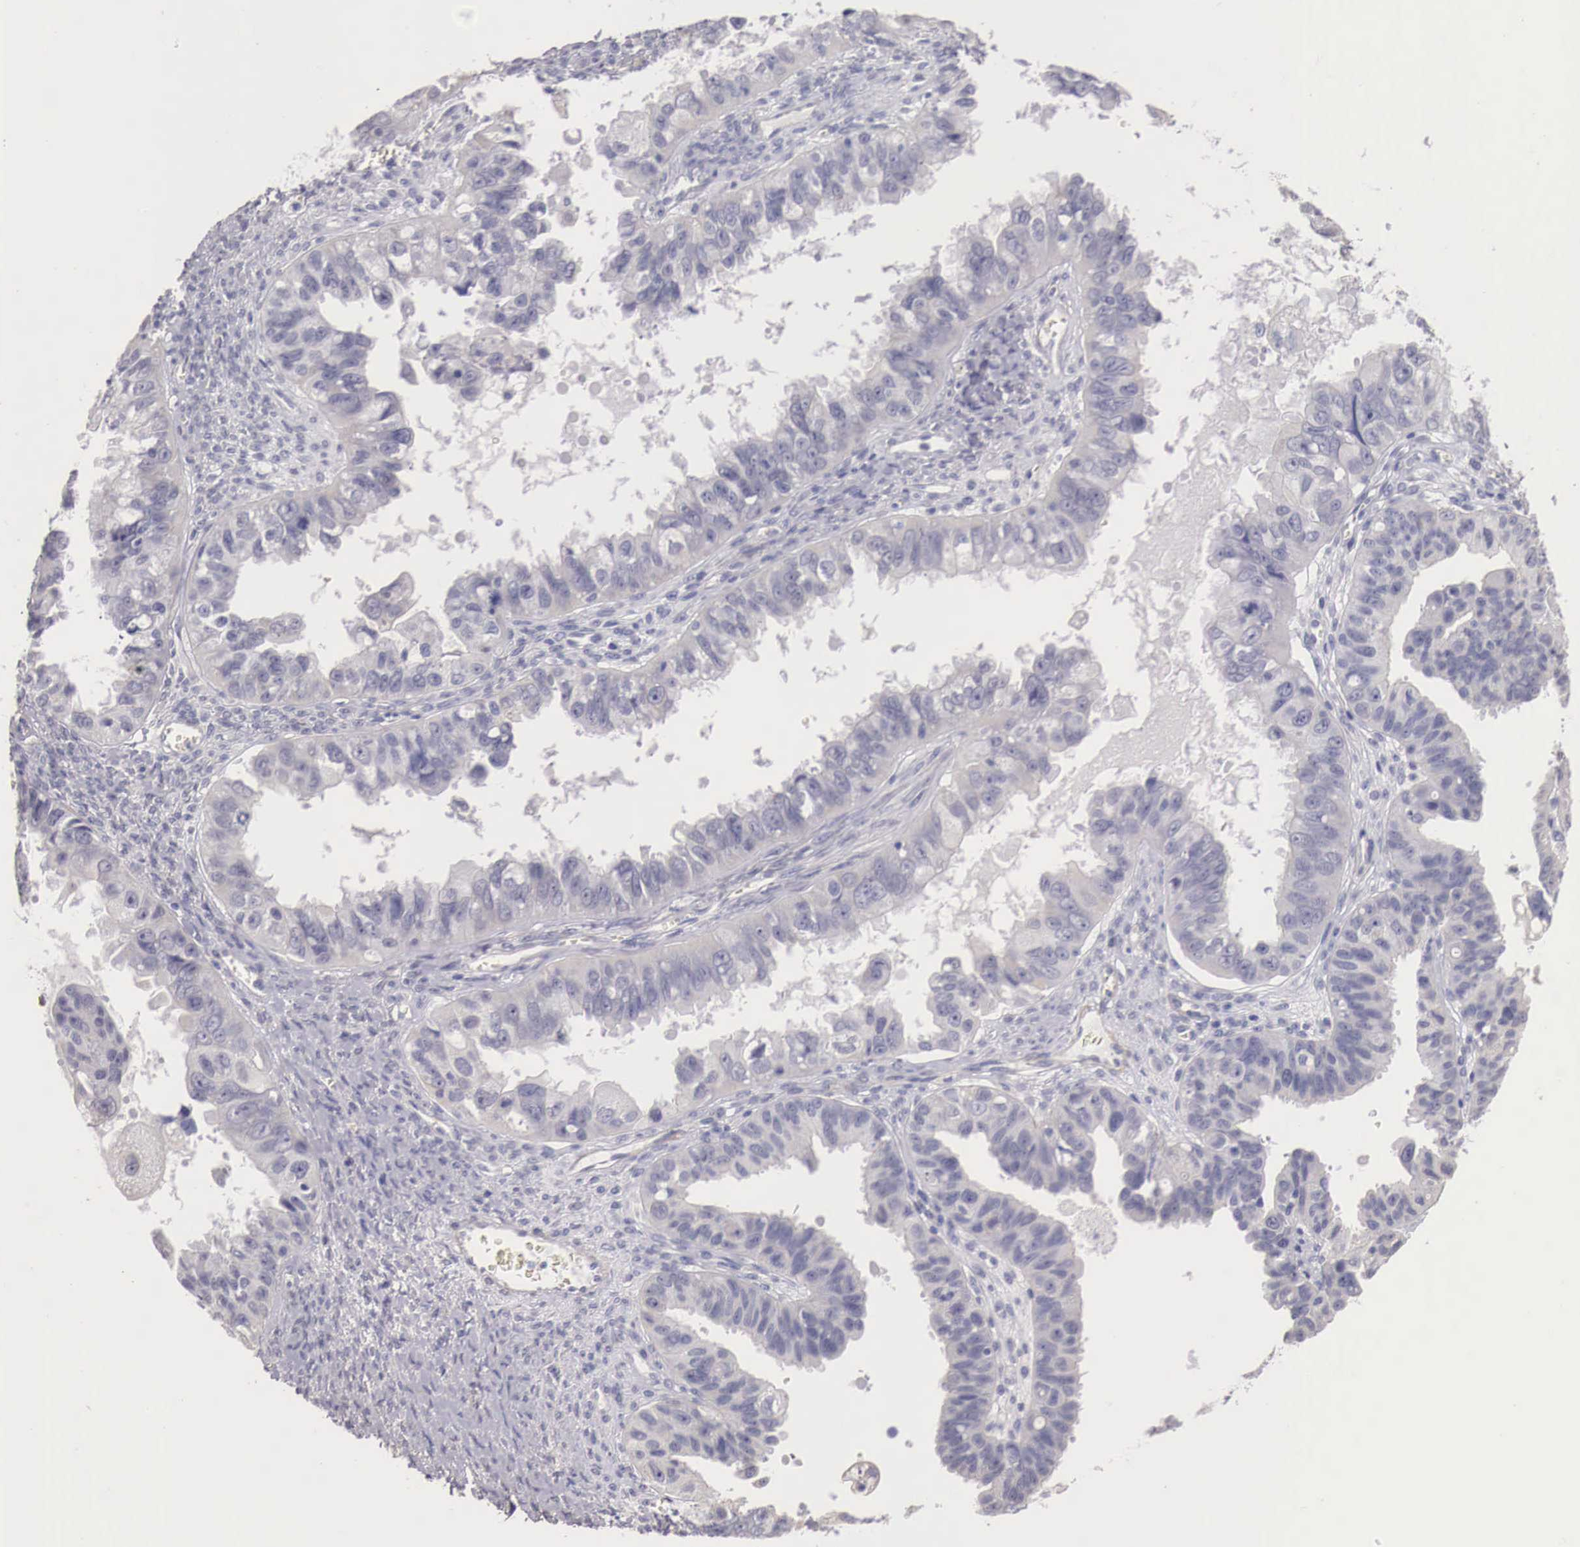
{"staining": {"intensity": "negative", "quantity": "none", "location": "none"}, "tissue": "ovarian cancer", "cell_type": "Tumor cells", "image_type": "cancer", "snomed": [{"axis": "morphology", "description": "Carcinoma, endometroid"}, {"axis": "topography", "description": "Ovary"}], "caption": "IHC histopathology image of neoplastic tissue: ovarian endometroid carcinoma stained with DAB (3,3'-diaminobenzidine) demonstrates no significant protein expression in tumor cells.", "gene": "ENOX2", "patient": {"sex": "female", "age": 85}}